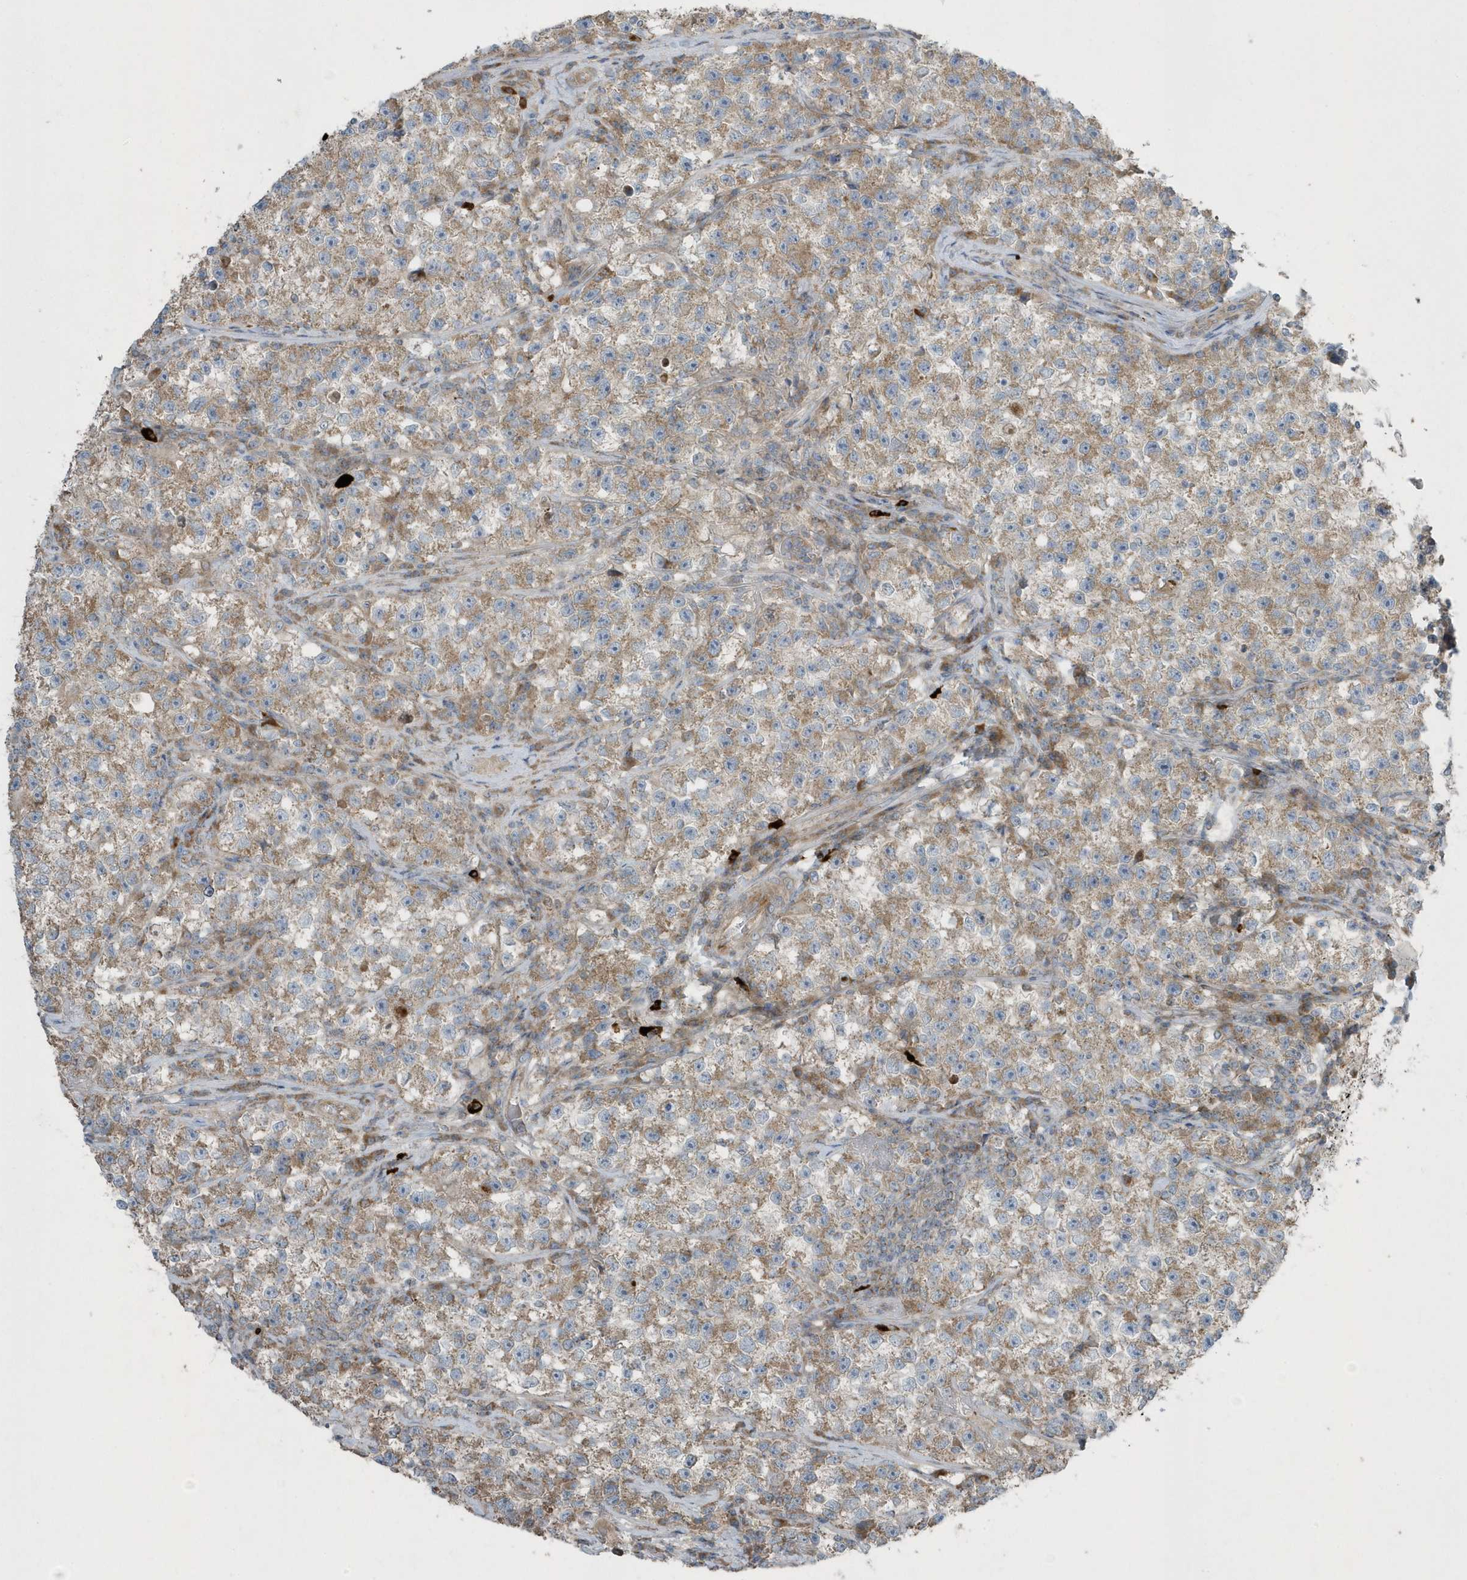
{"staining": {"intensity": "weak", "quantity": ">75%", "location": "cytoplasmic/membranous"}, "tissue": "testis cancer", "cell_type": "Tumor cells", "image_type": "cancer", "snomed": [{"axis": "morphology", "description": "Seminoma, NOS"}, {"axis": "topography", "description": "Testis"}], "caption": "There is low levels of weak cytoplasmic/membranous expression in tumor cells of testis seminoma, as demonstrated by immunohistochemical staining (brown color).", "gene": "SLC38A2", "patient": {"sex": "male", "age": 22}}